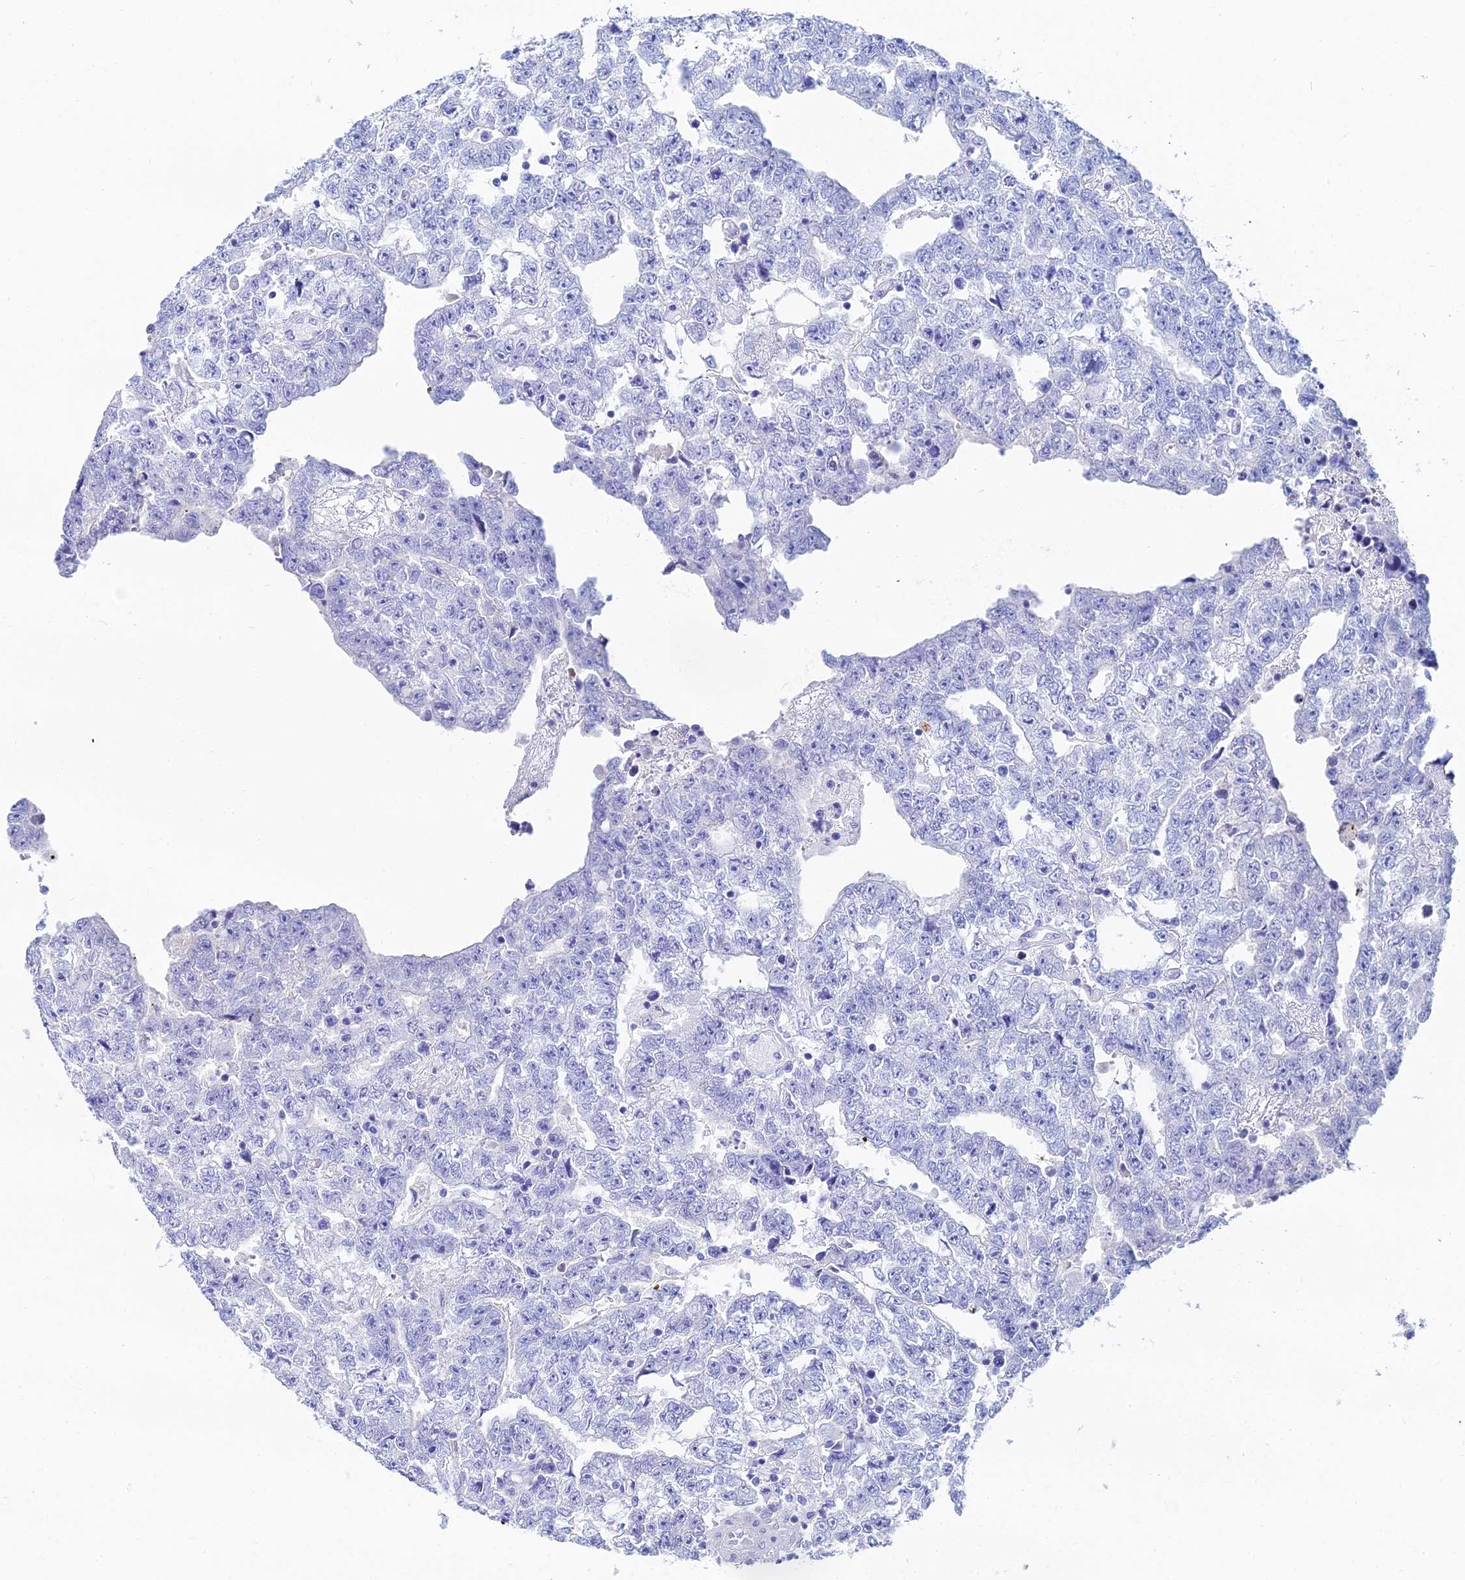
{"staining": {"intensity": "negative", "quantity": "none", "location": "none"}, "tissue": "testis cancer", "cell_type": "Tumor cells", "image_type": "cancer", "snomed": [{"axis": "morphology", "description": "Carcinoma, Embryonal, NOS"}, {"axis": "topography", "description": "Testis"}], "caption": "Immunohistochemistry (IHC) histopathology image of human testis embryonal carcinoma stained for a protein (brown), which displays no staining in tumor cells.", "gene": "HSPA1L", "patient": {"sex": "male", "age": 25}}